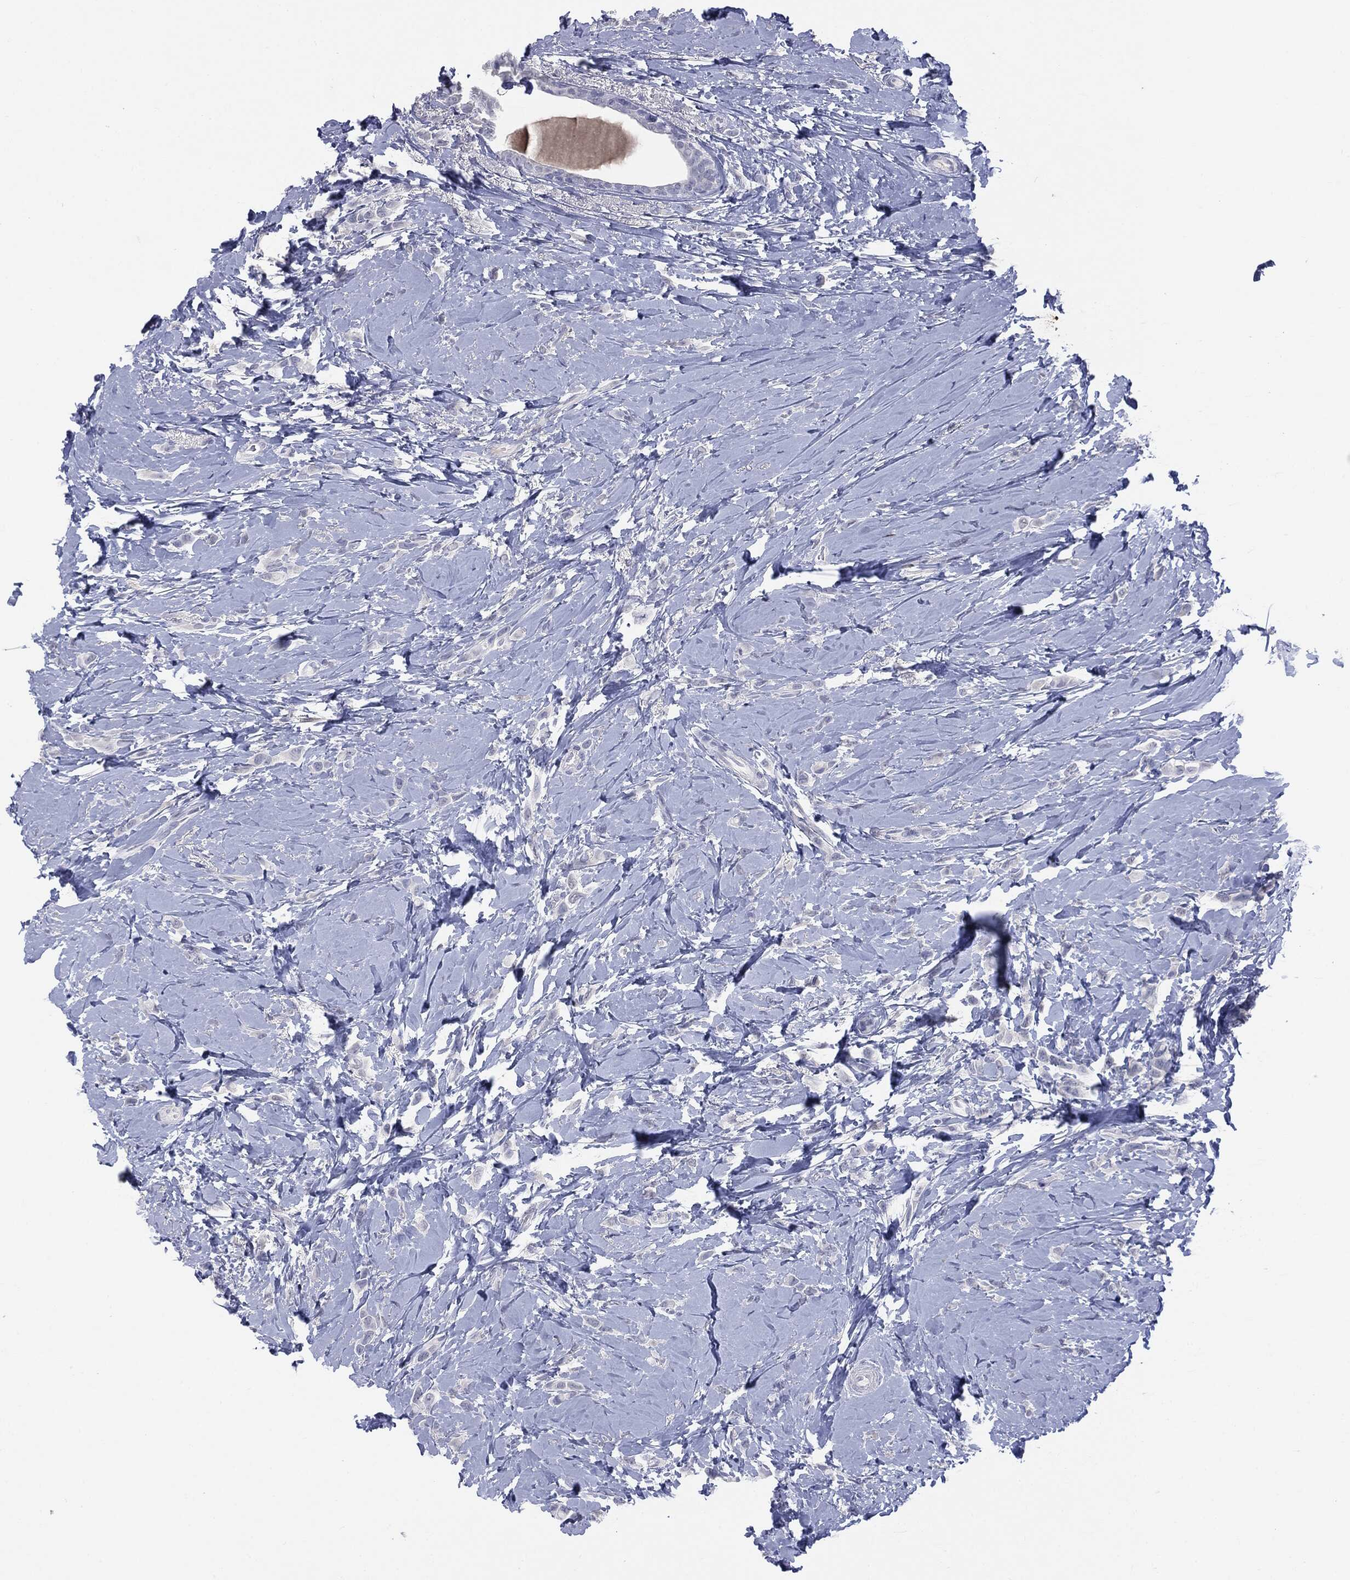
{"staining": {"intensity": "negative", "quantity": "none", "location": "none"}, "tissue": "breast cancer", "cell_type": "Tumor cells", "image_type": "cancer", "snomed": [{"axis": "morphology", "description": "Lobular carcinoma"}, {"axis": "topography", "description": "Breast"}], "caption": "IHC micrograph of human breast cancer stained for a protein (brown), which demonstrates no staining in tumor cells.", "gene": "TSHB", "patient": {"sex": "female", "age": 66}}